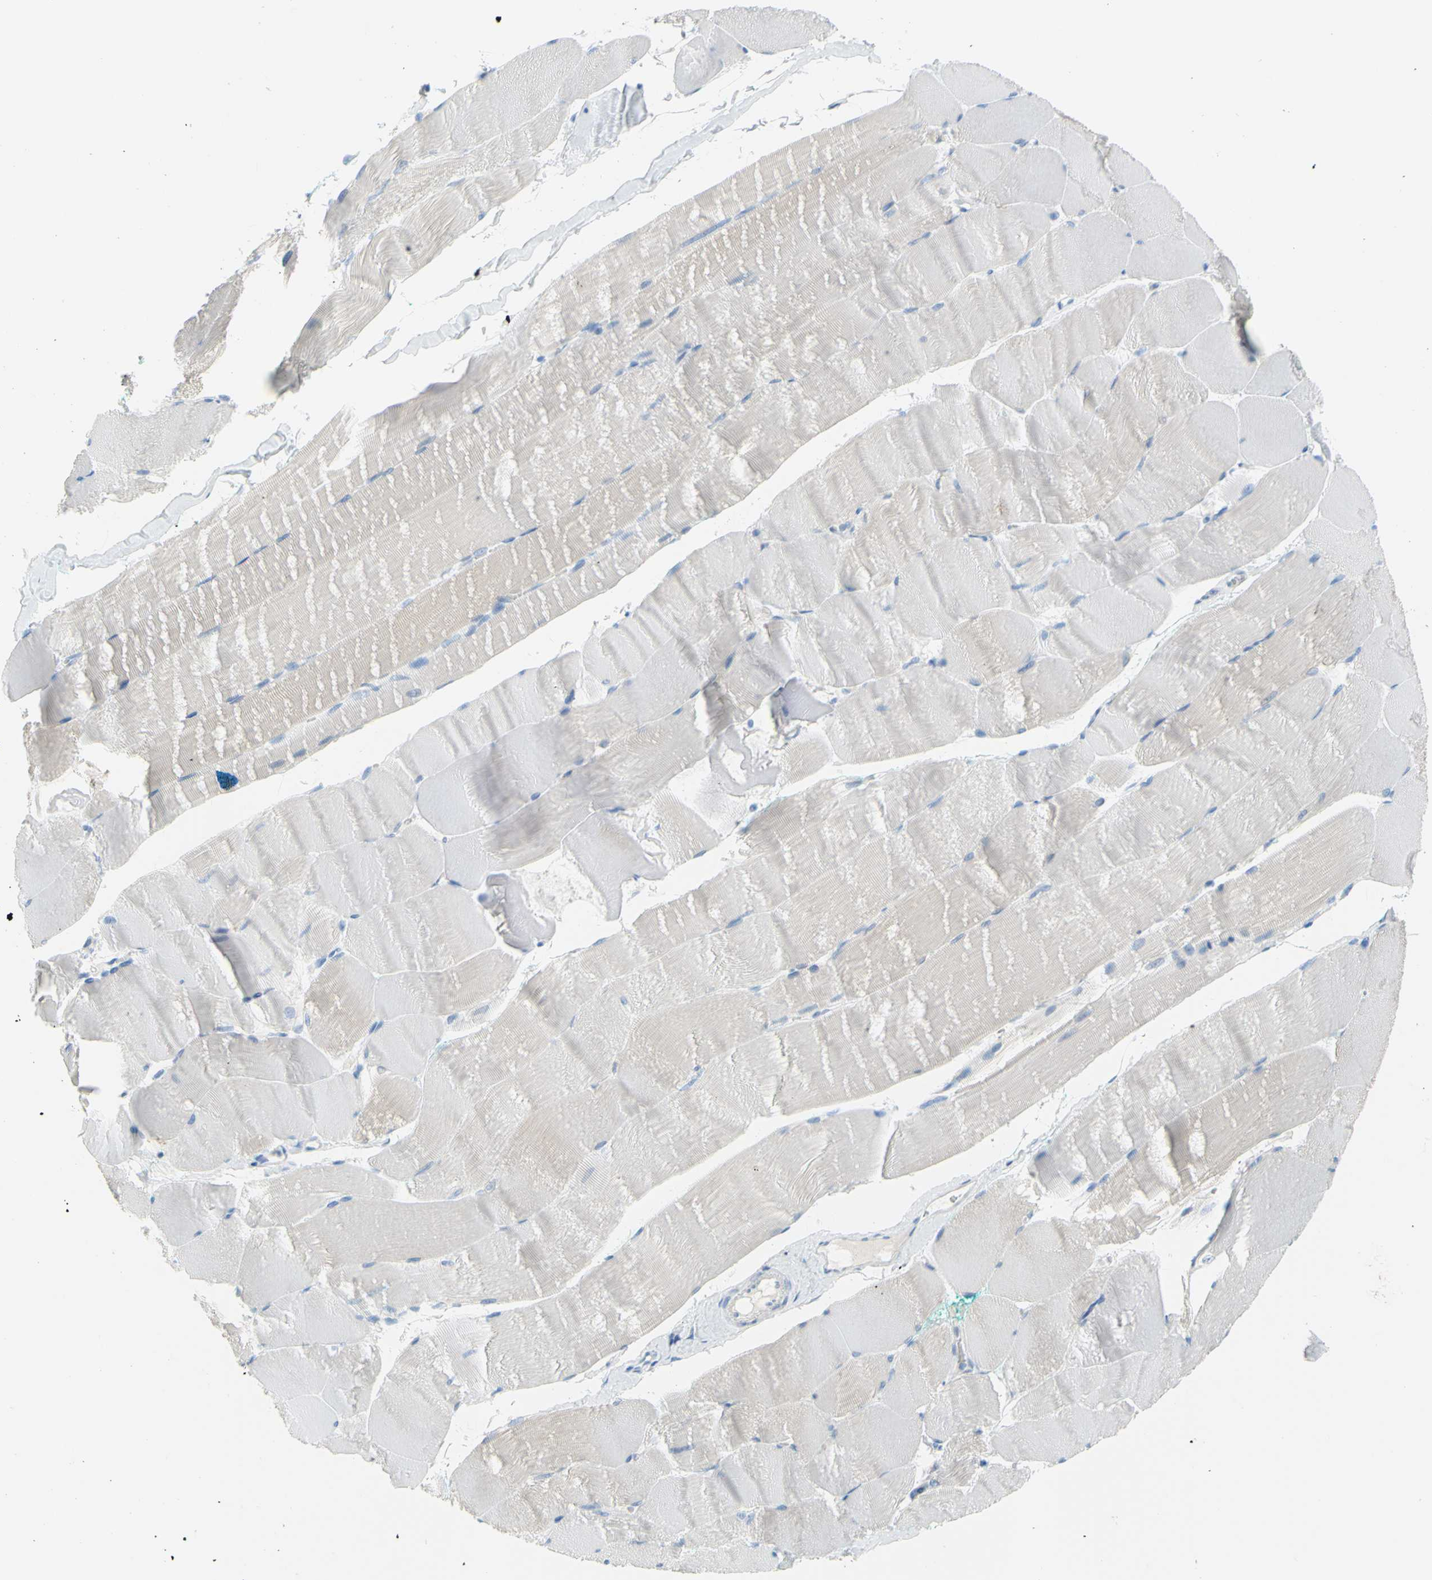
{"staining": {"intensity": "negative", "quantity": "none", "location": "none"}, "tissue": "skeletal muscle", "cell_type": "Myocytes", "image_type": "normal", "snomed": [{"axis": "morphology", "description": "Normal tissue, NOS"}, {"axis": "morphology", "description": "Squamous cell carcinoma, NOS"}, {"axis": "topography", "description": "Skeletal muscle"}], "caption": "A high-resolution photomicrograph shows IHC staining of unremarkable skeletal muscle, which reveals no significant expression in myocytes. (DAB immunohistochemistry (IHC), high magnification).", "gene": "DCT", "patient": {"sex": "male", "age": 51}}